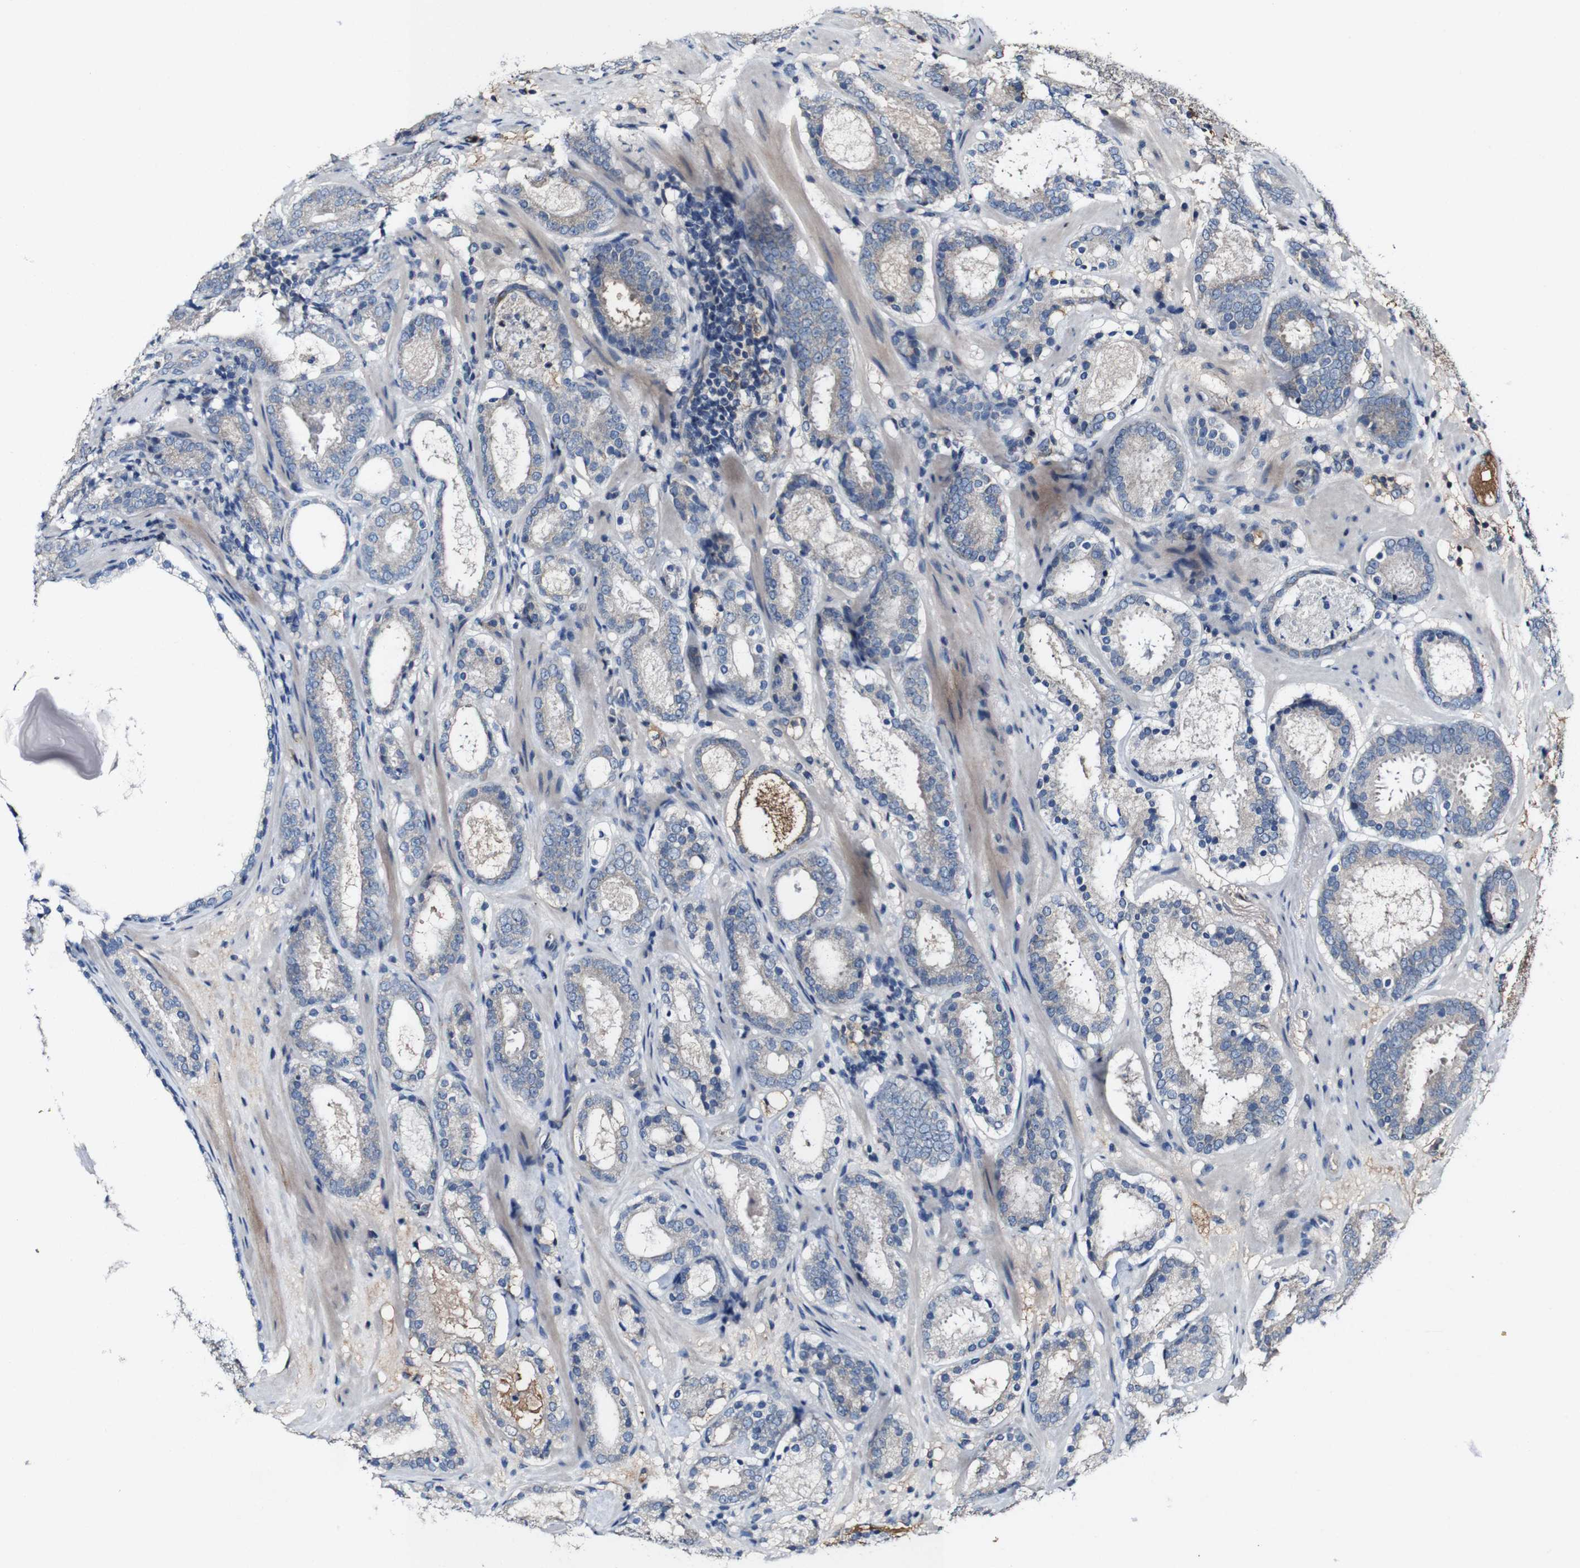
{"staining": {"intensity": "weak", "quantity": "<25%", "location": "cytoplasmic/membranous"}, "tissue": "prostate cancer", "cell_type": "Tumor cells", "image_type": "cancer", "snomed": [{"axis": "morphology", "description": "Adenocarcinoma, Low grade"}, {"axis": "topography", "description": "Prostate"}], "caption": "IHC photomicrograph of neoplastic tissue: prostate cancer stained with DAB (3,3'-diaminobenzidine) displays no significant protein expression in tumor cells.", "gene": "GRAMD1A", "patient": {"sex": "male", "age": 69}}